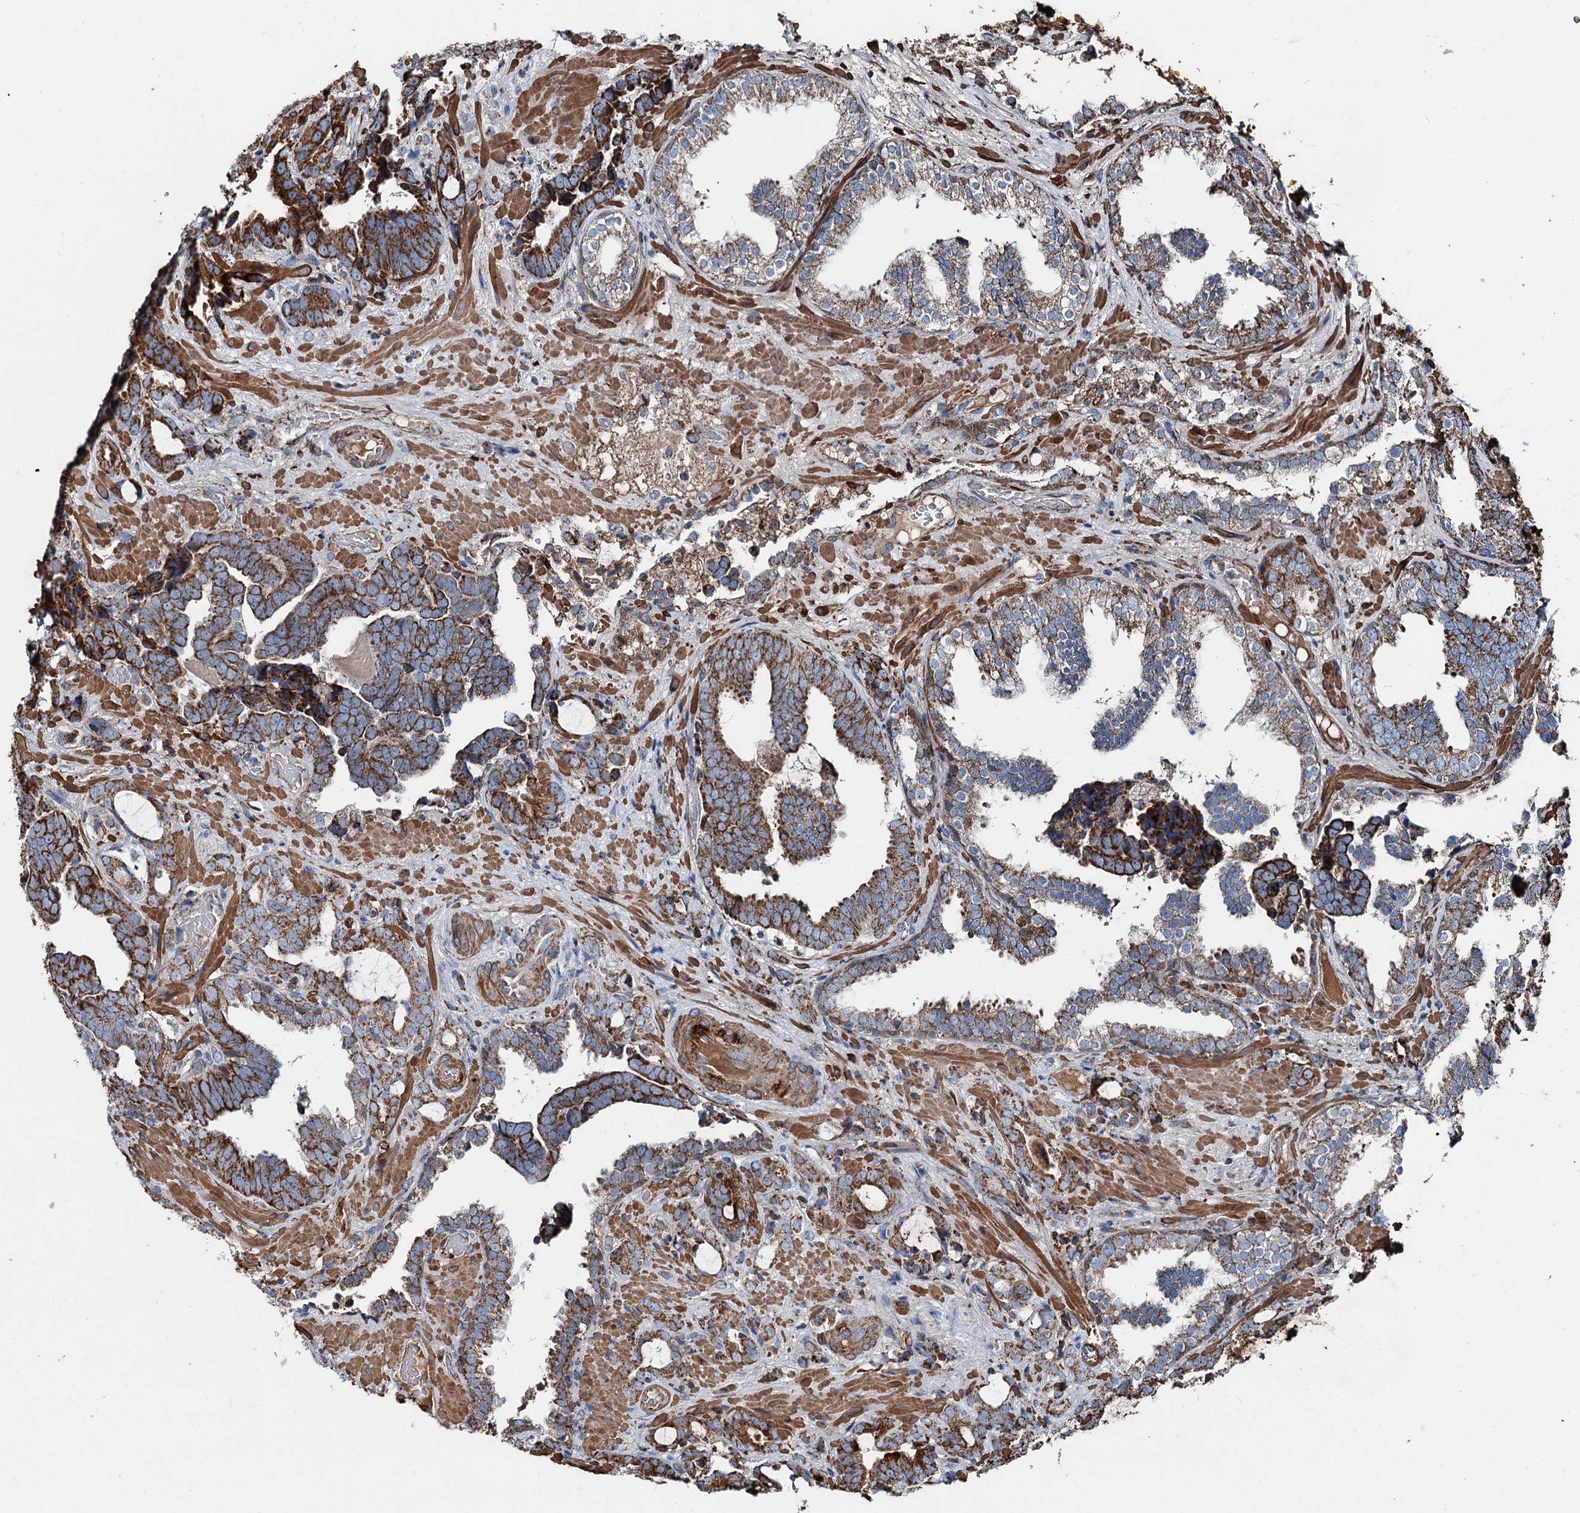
{"staining": {"intensity": "strong", "quantity": ">75%", "location": "cytoplasmic/membranous"}, "tissue": "prostate cancer", "cell_type": "Tumor cells", "image_type": "cancer", "snomed": [{"axis": "morphology", "description": "Adenocarcinoma, High grade"}, {"axis": "topography", "description": "Prostate and seminal vesicle, NOS"}], "caption": "The immunohistochemical stain shows strong cytoplasmic/membranous staining in tumor cells of prostate cancer (high-grade adenocarcinoma) tissue. (Stains: DAB in brown, nuclei in blue, Microscopy: brightfield microscopy at high magnification).", "gene": "DDIAS", "patient": {"sex": "male", "age": 67}}